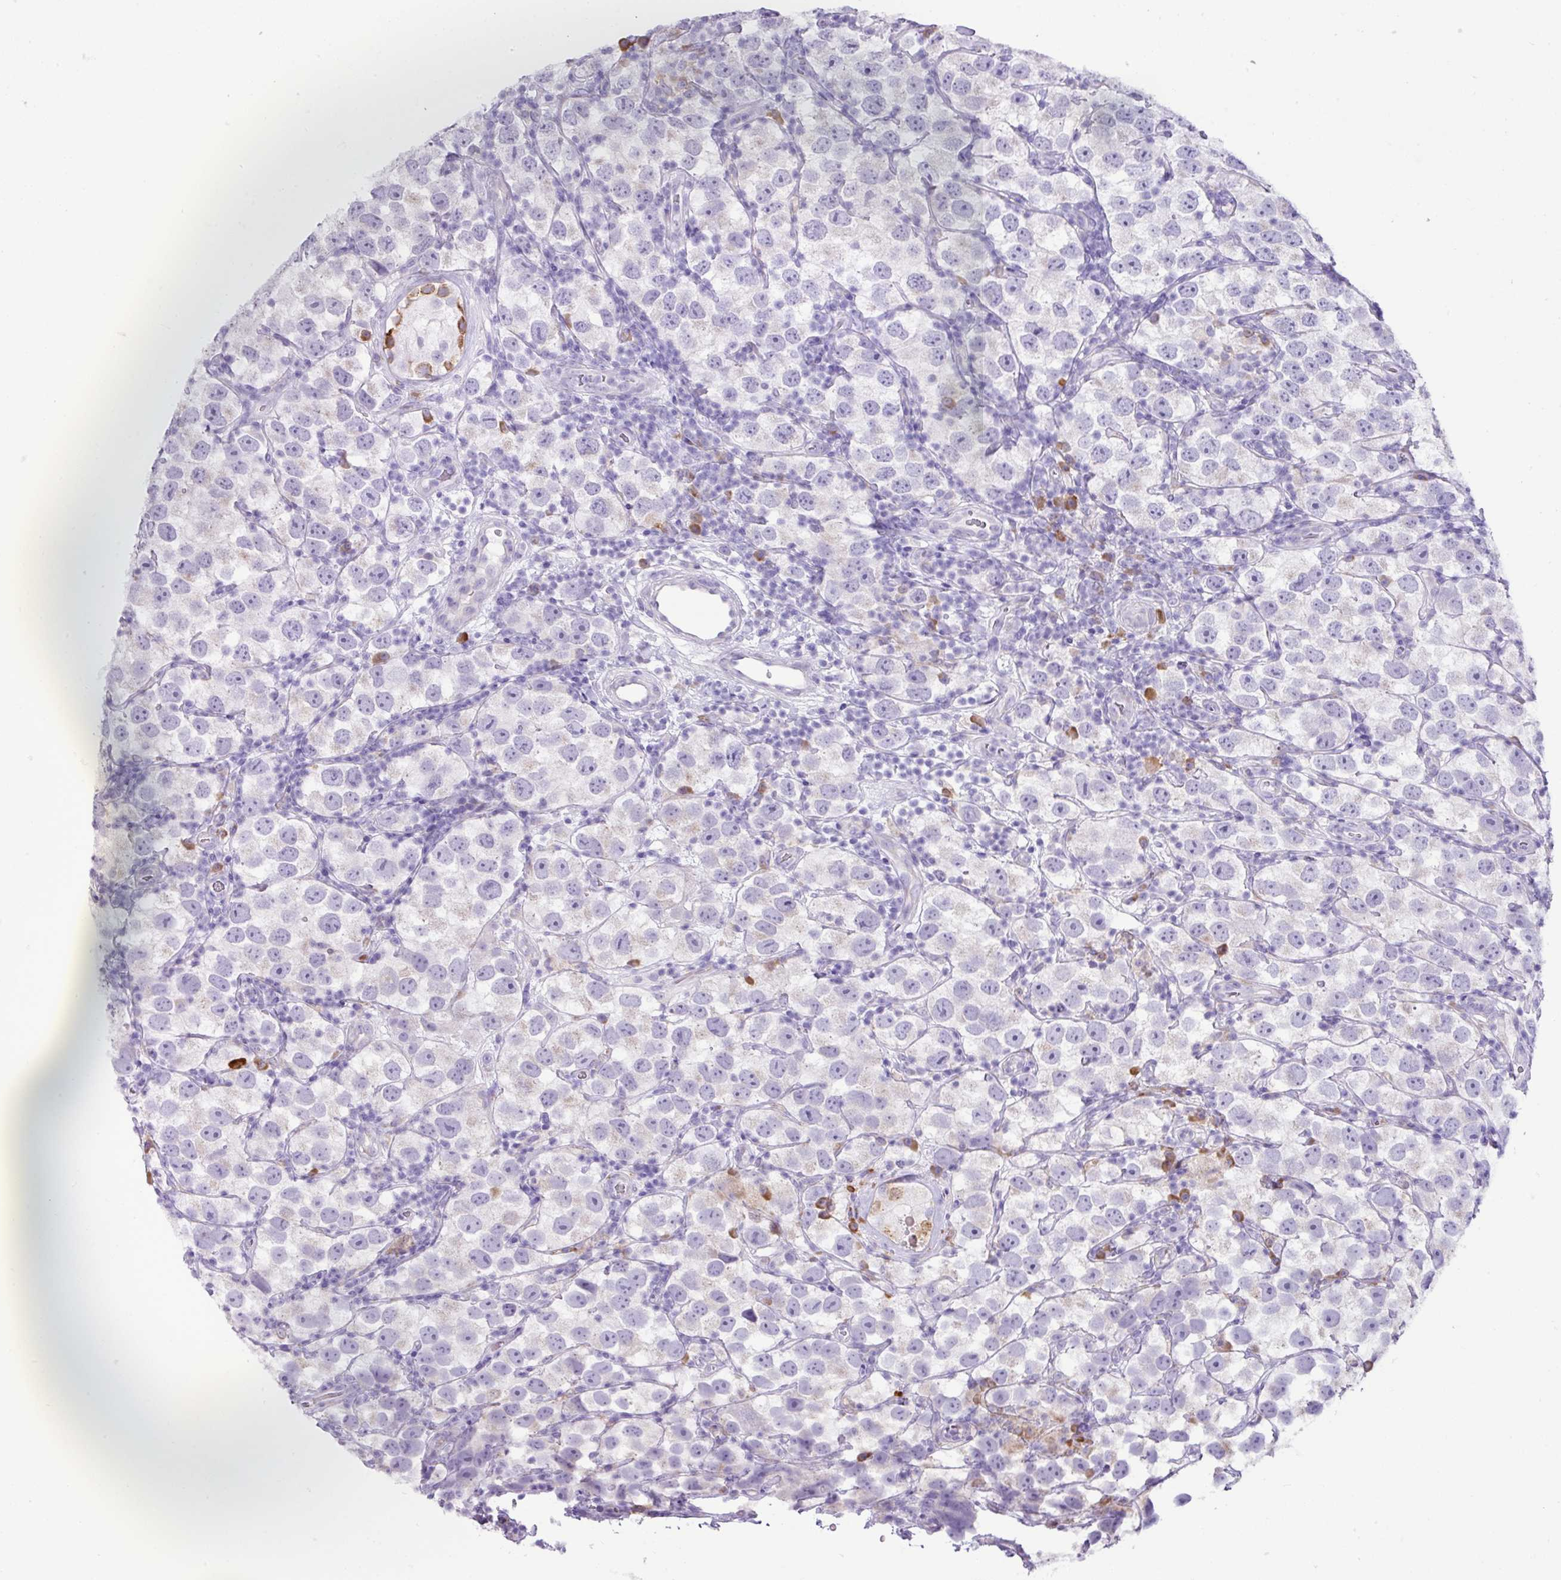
{"staining": {"intensity": "negative", "quantity": "none", "location": "none"}, "tissue": "testis cancer", "cell_type": "Tumor cells", "image_type": "cancer", "snomed": [{"axis": "morphology", "description": "Seminoma, NOS"}, {"axis": "topography", "description": "Testis"}], "caption": "Immunohistochemistry photomicrograph of human testis cancer stained for a protein (brown), which displays no expression in tumor cells.", "gene": "RGS21", "patient": {"sex": "male", "age": 26}}